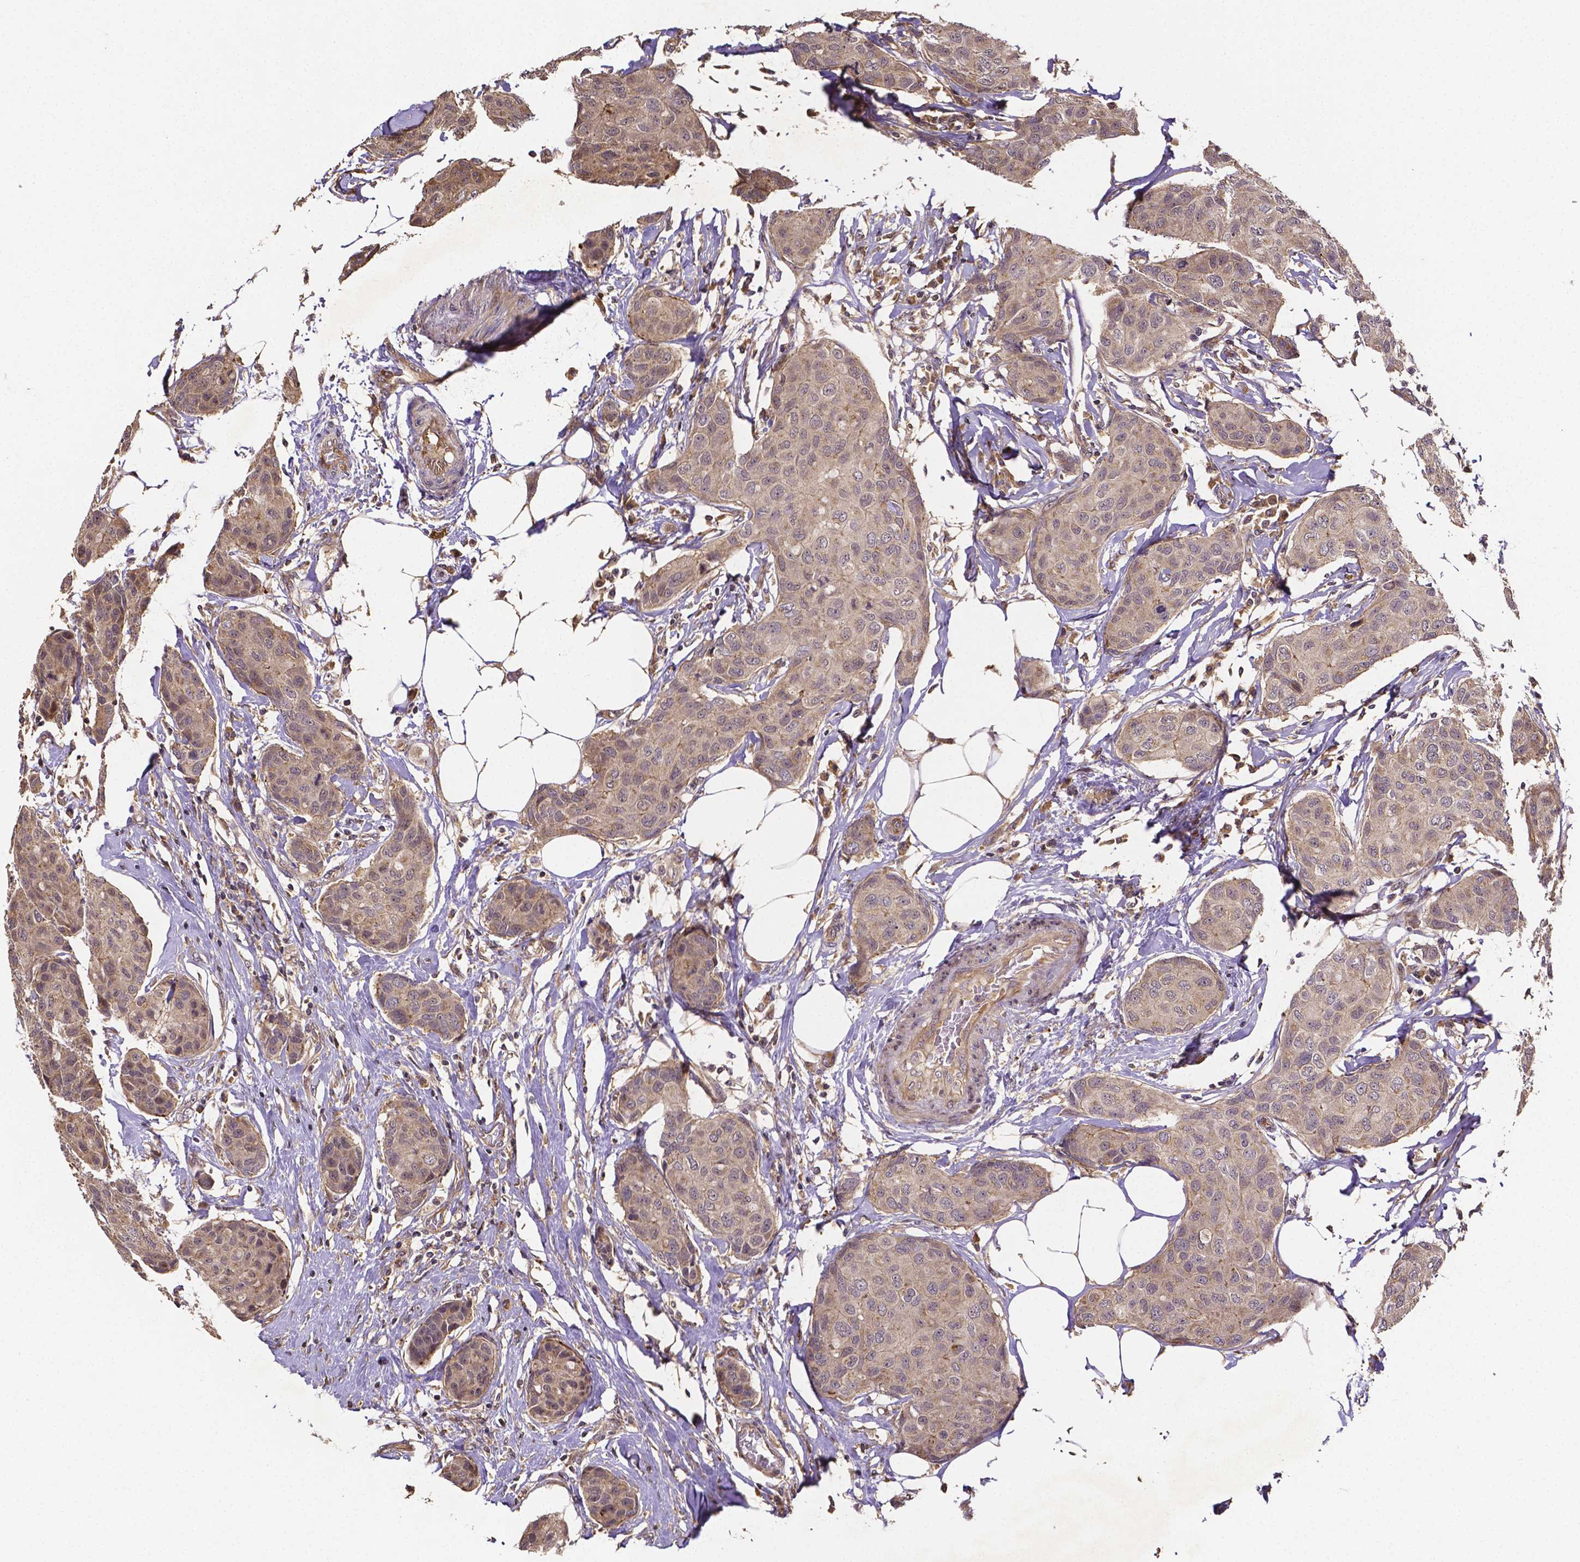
{"staining": {"intensity": "weak", "quantity": ">75%", "location": "cytoplasmic/membranous"}, "tissue": "breast cancer", "cell_type": "Tumor cells", "image_type": "cancer", "snomed": [{"axis": "morphology", "description": "Duct carcinoma"}, {"axis": "topography", "description": "Breast"}], "caption": "Breast infiltrating ductal carcinoma was stained to show a protein in brown. There is low levels of weak cytoplasmic/membranous positivity in approximately >75% of tumor cells.", "gene": "RNF123", "patient": {"sex": "female", "age": 80}}